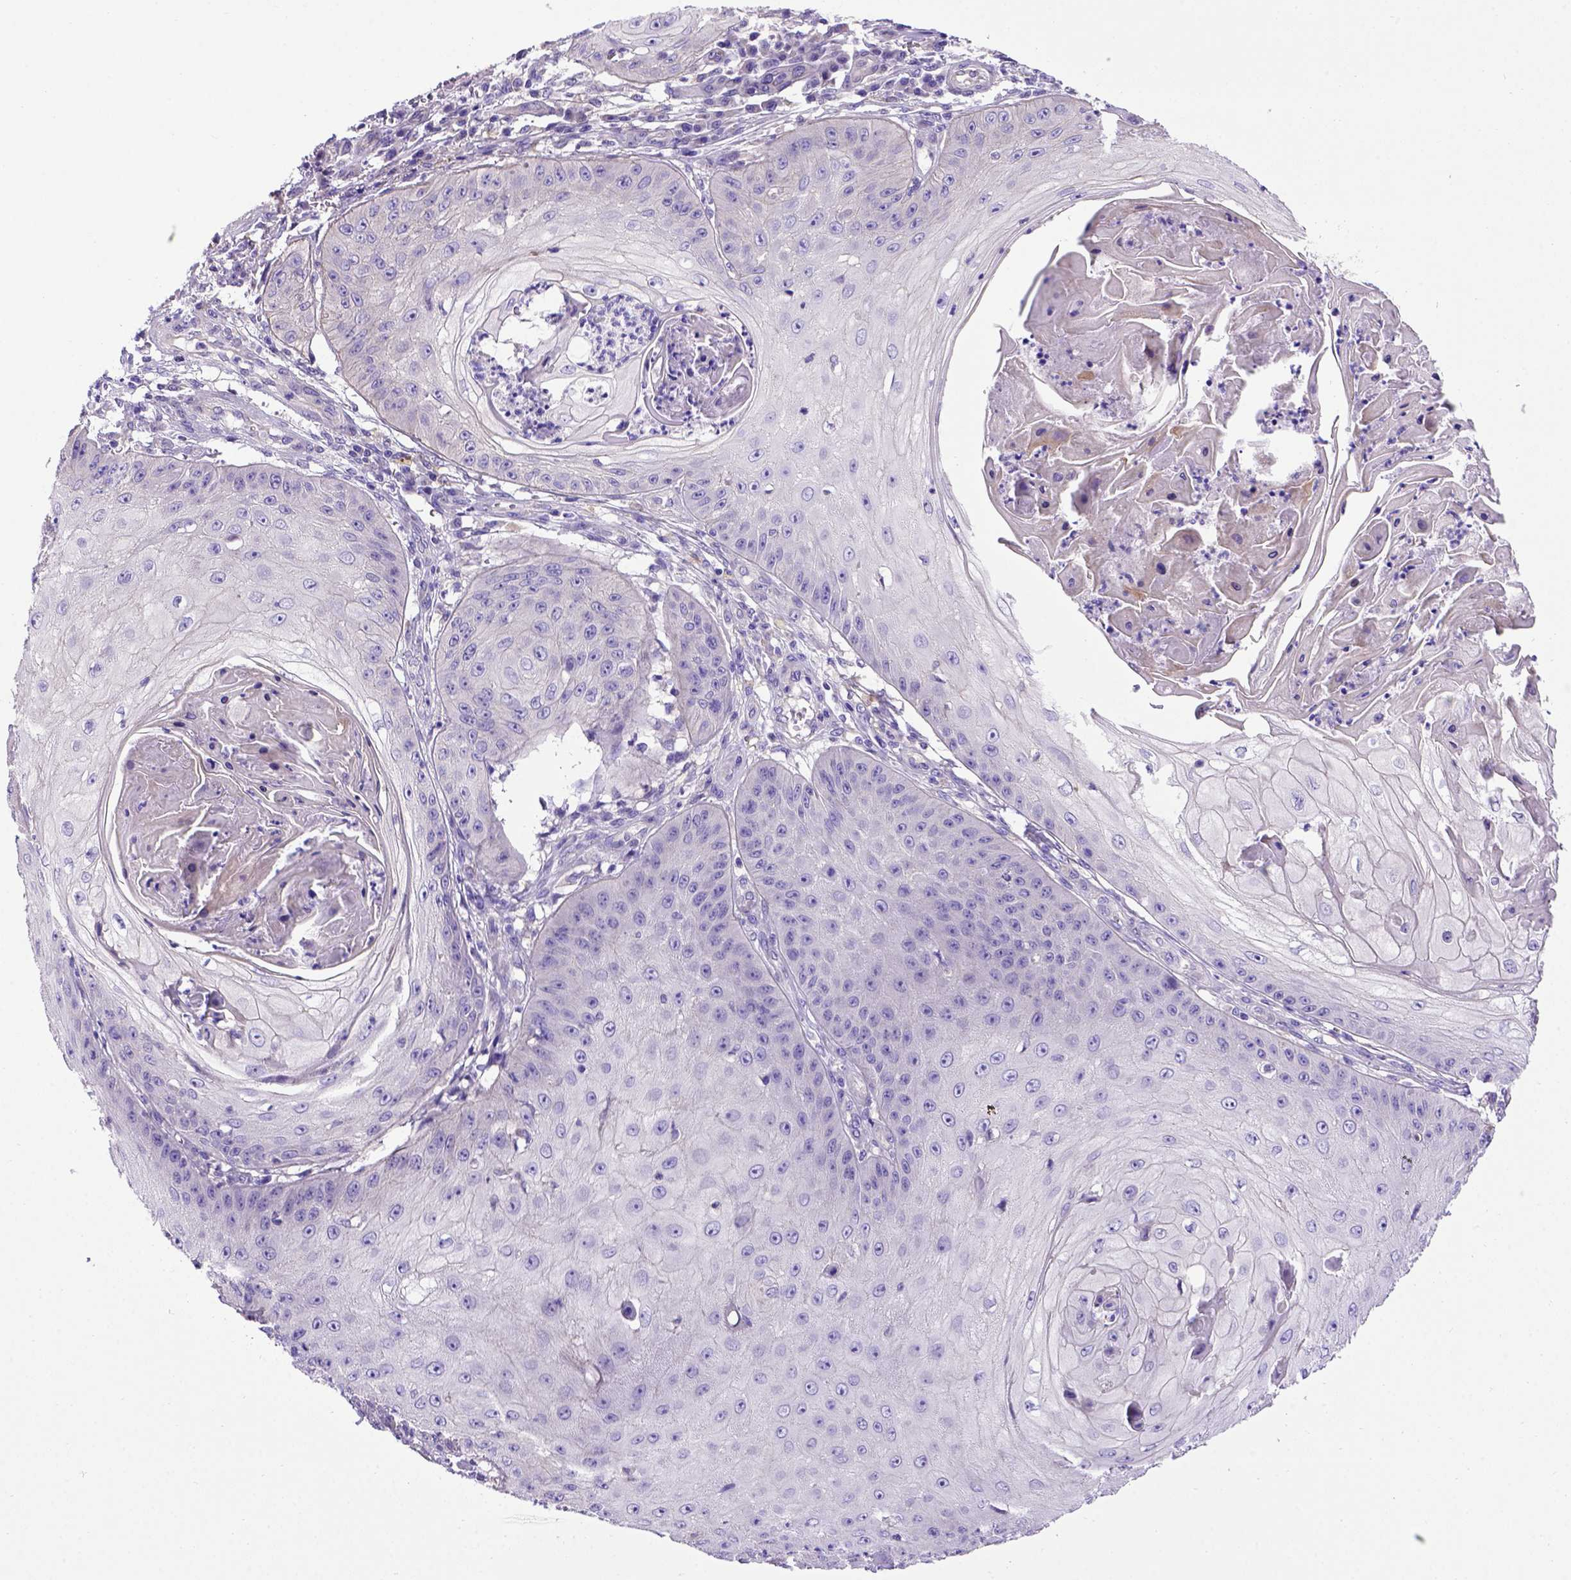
{"staining": {"intensity": "negative", "quantity": "none", "location": "none"}, "tissue": "skin cancer", "cell_type": "Tumor cells", "image_type": "cancer", "snomed": [{"axis": "morphology", "description": "Squamous cell carcinoma, NOS"}, {"axis": "topography", "description": "Skin"}], "caption": "Tumor cells are negative for brown protein staining in squamous cell carcinoma (skin).", "gene": "ADAM12", "patient": {"sex": "male", "age": 70}}